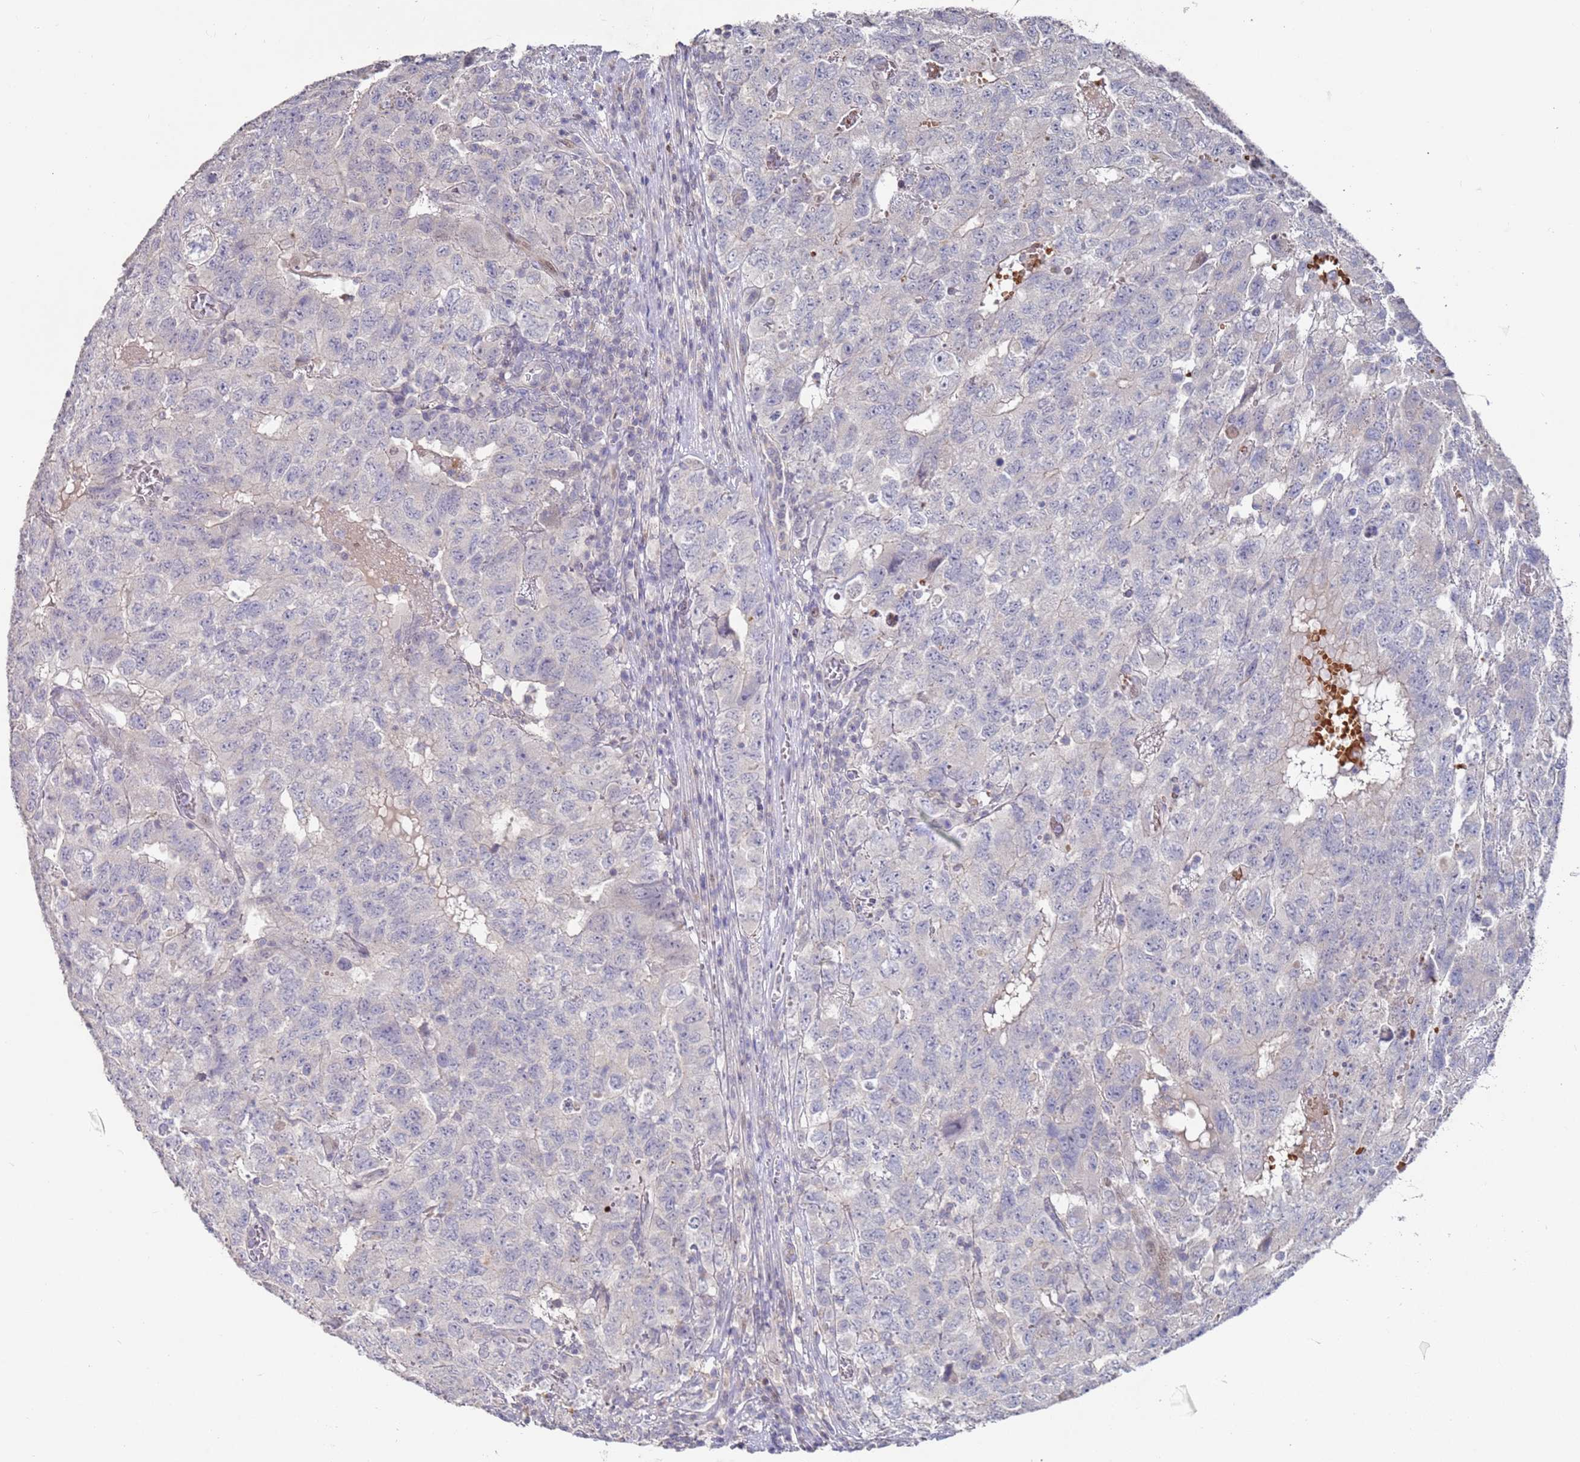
{"staining": {"intensity": "negative", "quantity": "none", "location": "none"}, "tissue": "testis cancer", "cell_type": "Tumor cells", "image_type": "cancer", "snomed": [{"axis": "morphology", "description": "Carcinoma, Embryonal, NOS"}, {"axis": "topography", "description": "Testis"}], "caption": "IHC image of neoplastic tissue: human testis cancer stained with DAB (3,3'-diaminobenzidine) shows no significant protein staining in tumor cells. (DAB (3,3'-diaminobenzidine) immunohistochemistry (IHC) with hematoxylin counter stain).", "gene": "LACC1", "patient": {"sex": "male", "age": 34}}